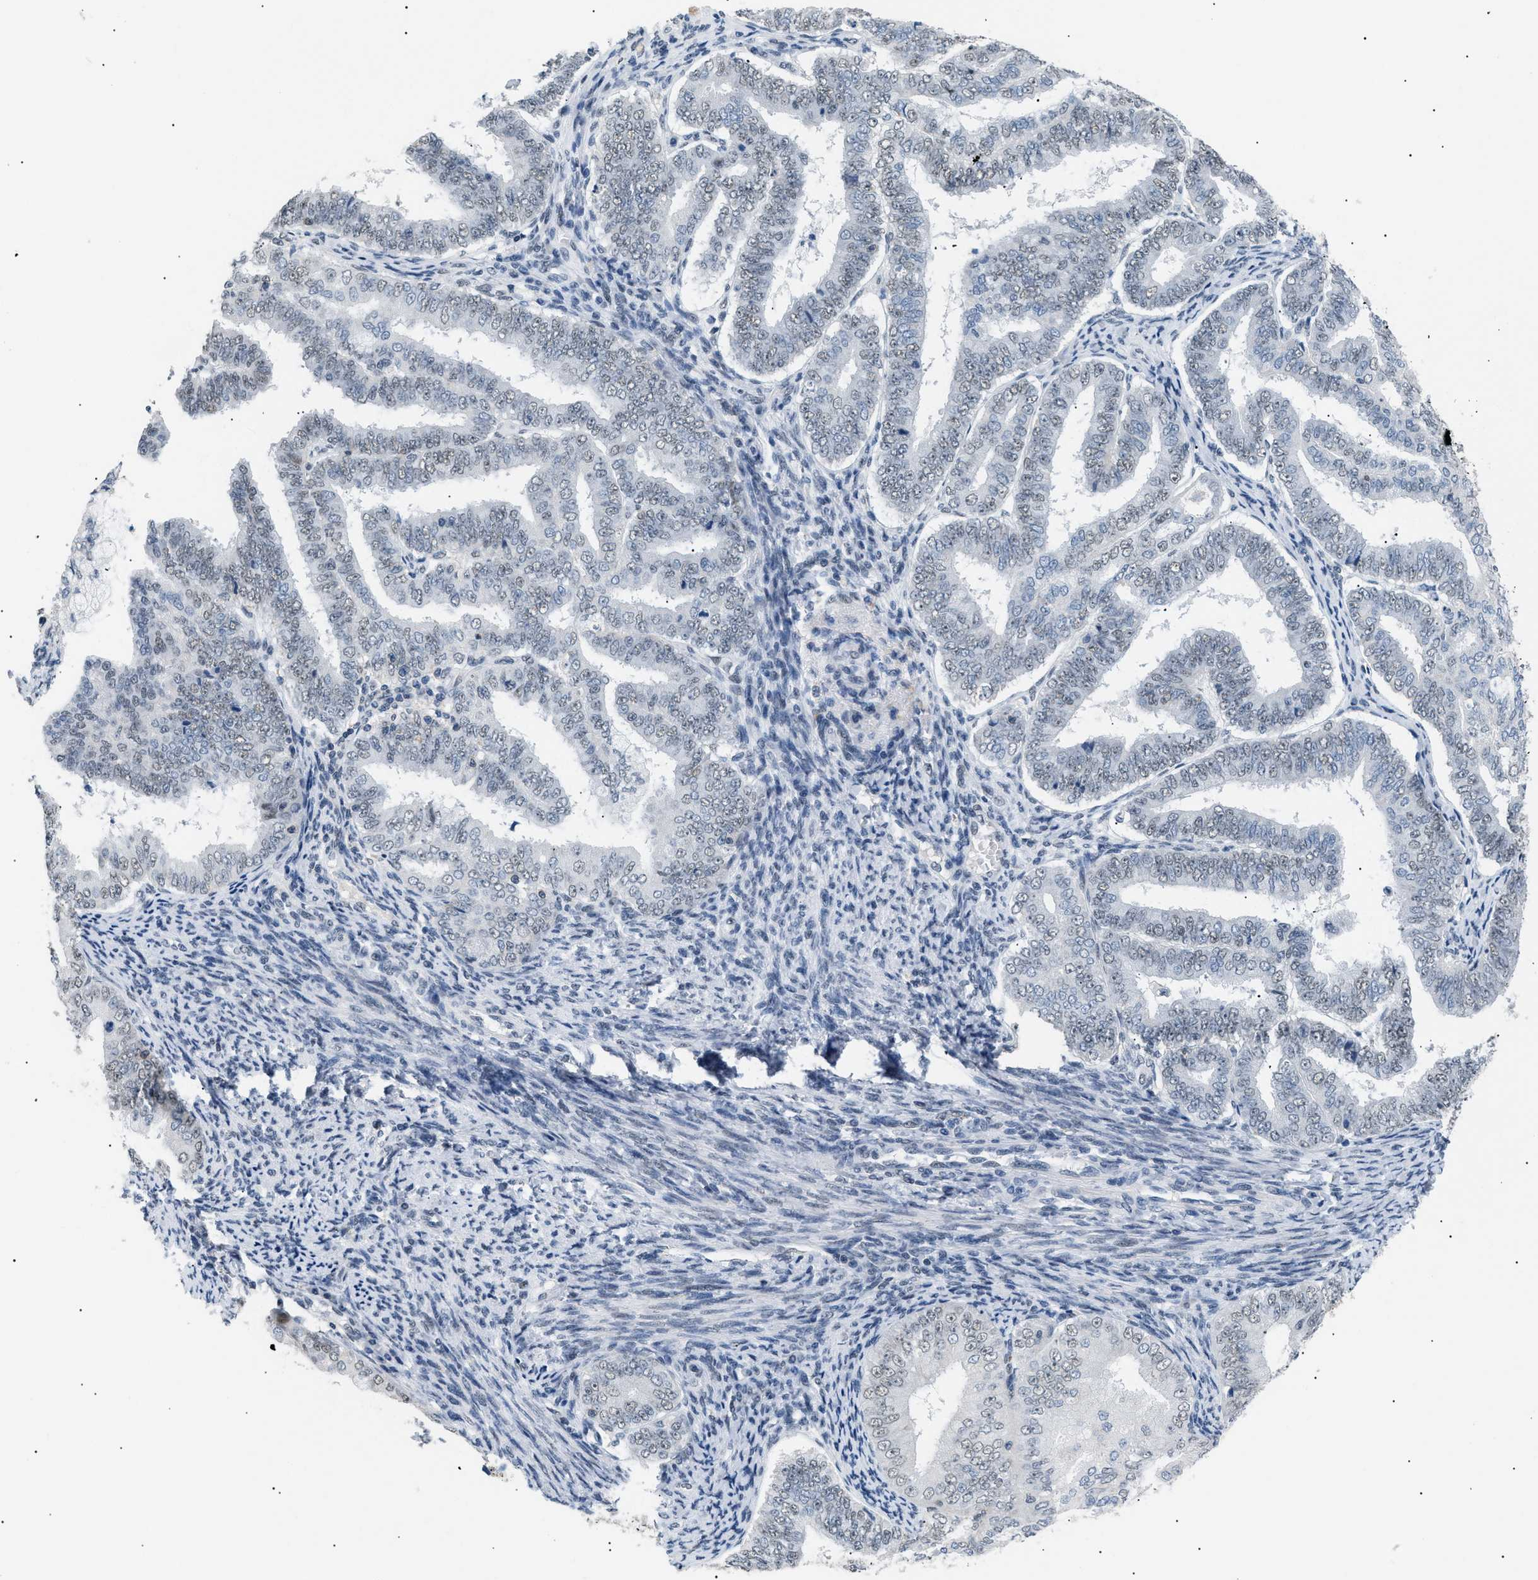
{"staining": {"intensity": "weak", "quantity": "25%-75%", "location": "nuclear"}, "tissue": "endometrial cancer", "cell_type": "Tumor cells", "image_type": "cancer", "snomed": [{"axis": "morphology", "description": "Adenocarcinoma, NOS"}, {"axis": "topography", "description": "Endometrium"}], "caption": "Weak nuclear staining for a protein is seen in about 25%-75% of tumor cells of adenocarcinoma (endometrial) using immunohistochemistry.", "gene": "KCNC3", "patient": {"sex": "female", "age": 63}}